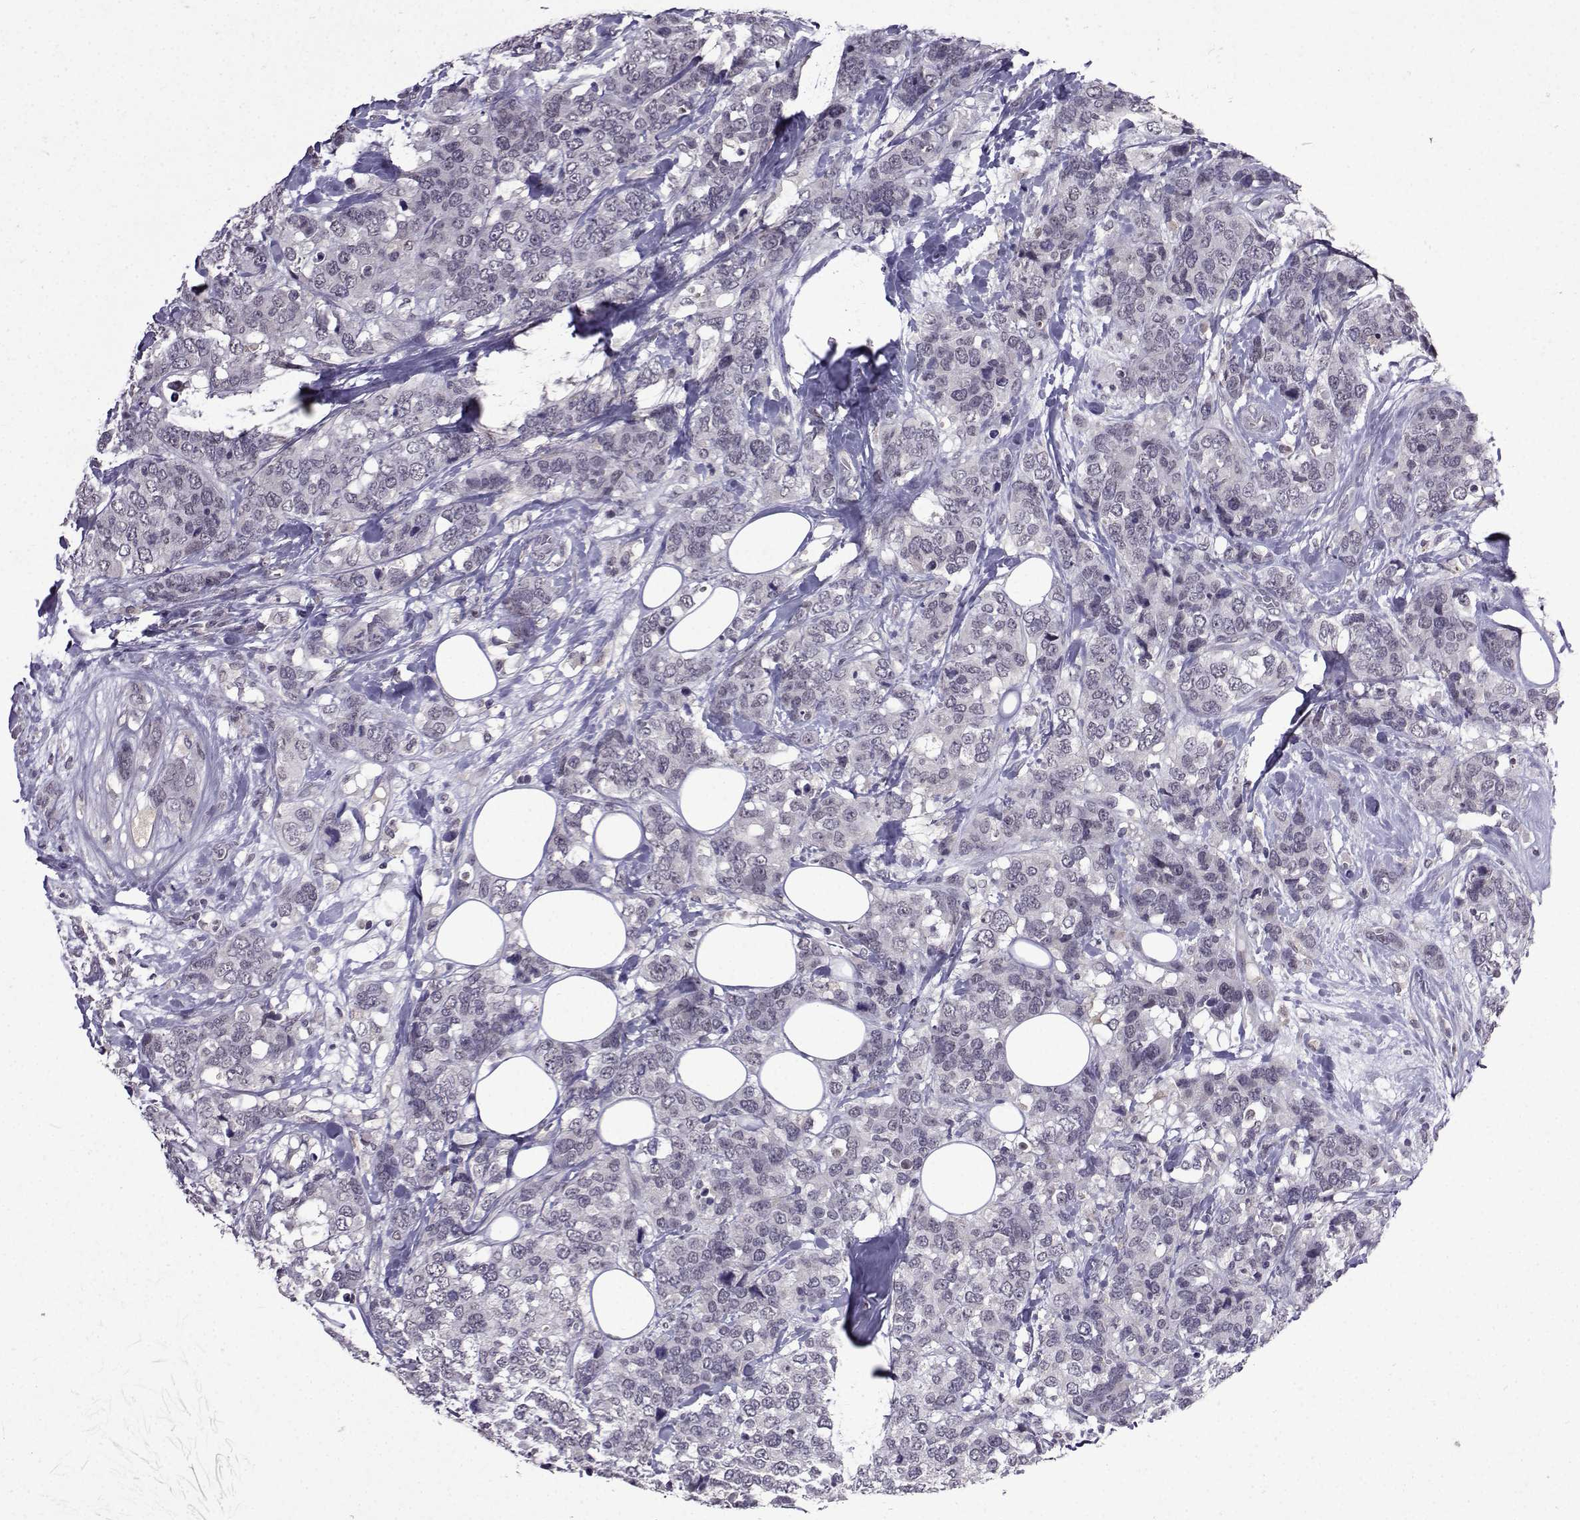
{"staining": {"intensity": "negative", "quantity": "none", "location": "none"}, "tissue": "breast cancer", "cell_type": "Tumor cells", "image_type": "cancer", "snomed": [{"axis": "morphology", "description": "Lobular carcinoma"}, {"axis": "topography", "description": "Breast"}], "caption": "An immunohistochemistry image of breast cancer (lobular carcinoma) is shown. There is no staining in tumor cells of breast cancer (lobular carcinoma).", "gene": "CCL28", "patient": {"sex": "female", "age": 59}}